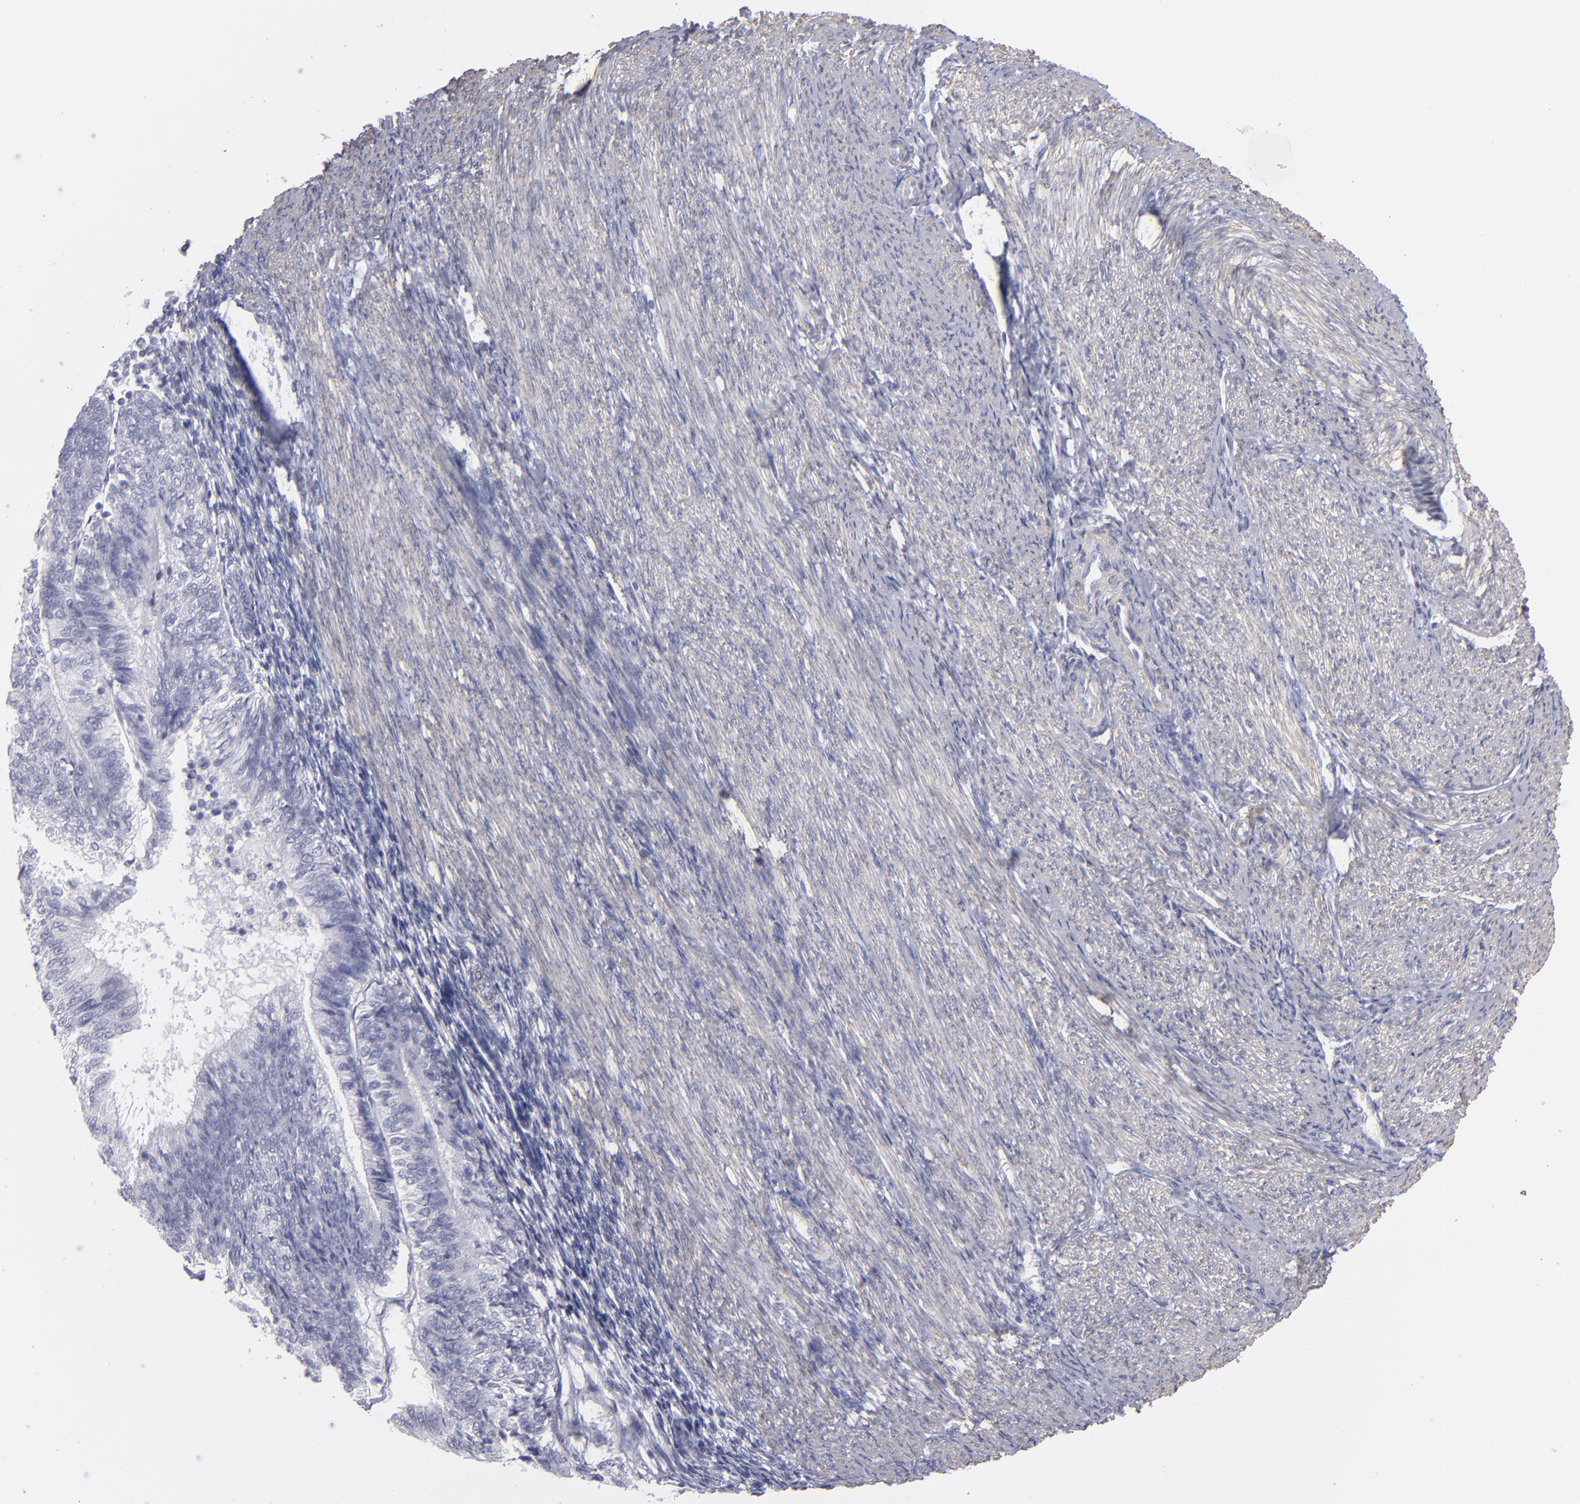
{"staining": {"intensity": "negative", "quantity": "none", "location": "none"}, "tissue": "endometrial cancer", "cell_type": "Tumor cells", "image_type": "cancer", "snomed": [{"axis": "morphology", "description": "Adenocarcinoma, NOS"}, {"axis": "topography", "description": "Endometrium"}], "caption": "Immunohistochemistry micrograph of neoplastic tissue: adenocarcinoma (endometrial) stained with DAB (3,3'-diaminobenzidine) demonstrates no significant protein expression in tumor cells.", "gene": "MYH11", "patient": {"sex": "female", "age": 55}}